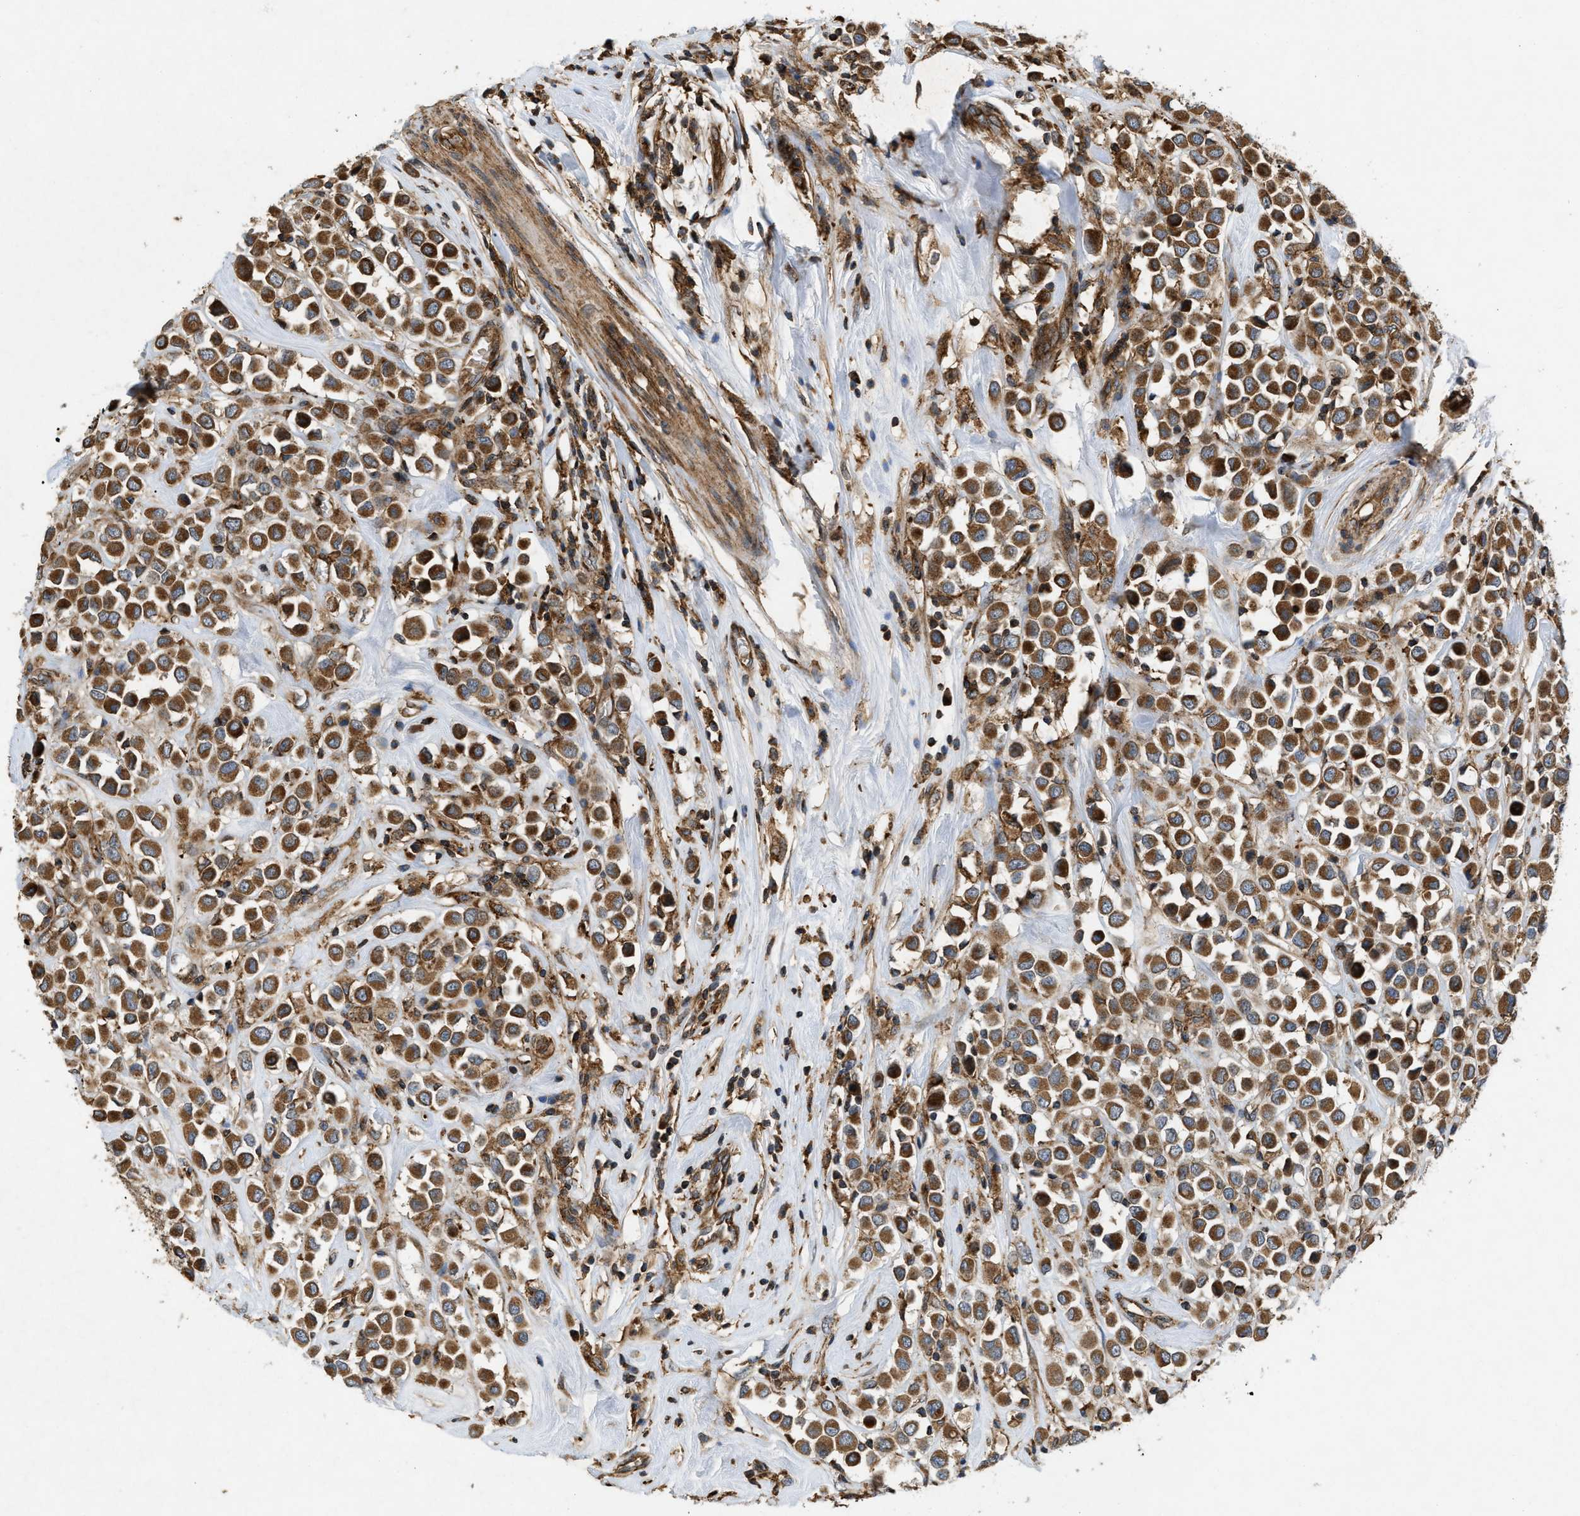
{"staining": {"intensity": "strong", "quantity": ">75%", "location": "cytoplasmic/membranous"}, "tissue": "breast cancer", "cell_type": "Tumor cells", "image_type": "cancer", "snomed": [{"axis": "morphology", "description": "Duct carcinoma"}, {"axis": "topography", "description": "Breast"}], "caption": "Immunohistochemistry (IHC) (DAB (3,3'-diaminobenzidine)) staining of infiltrating ductal carcinoma (breast) displays strong cytoplasmic/membranous protein positivity in about >75% of tumor cells.", "gene": "GNB4", "patient": {"sex": "female", "age": 61}}